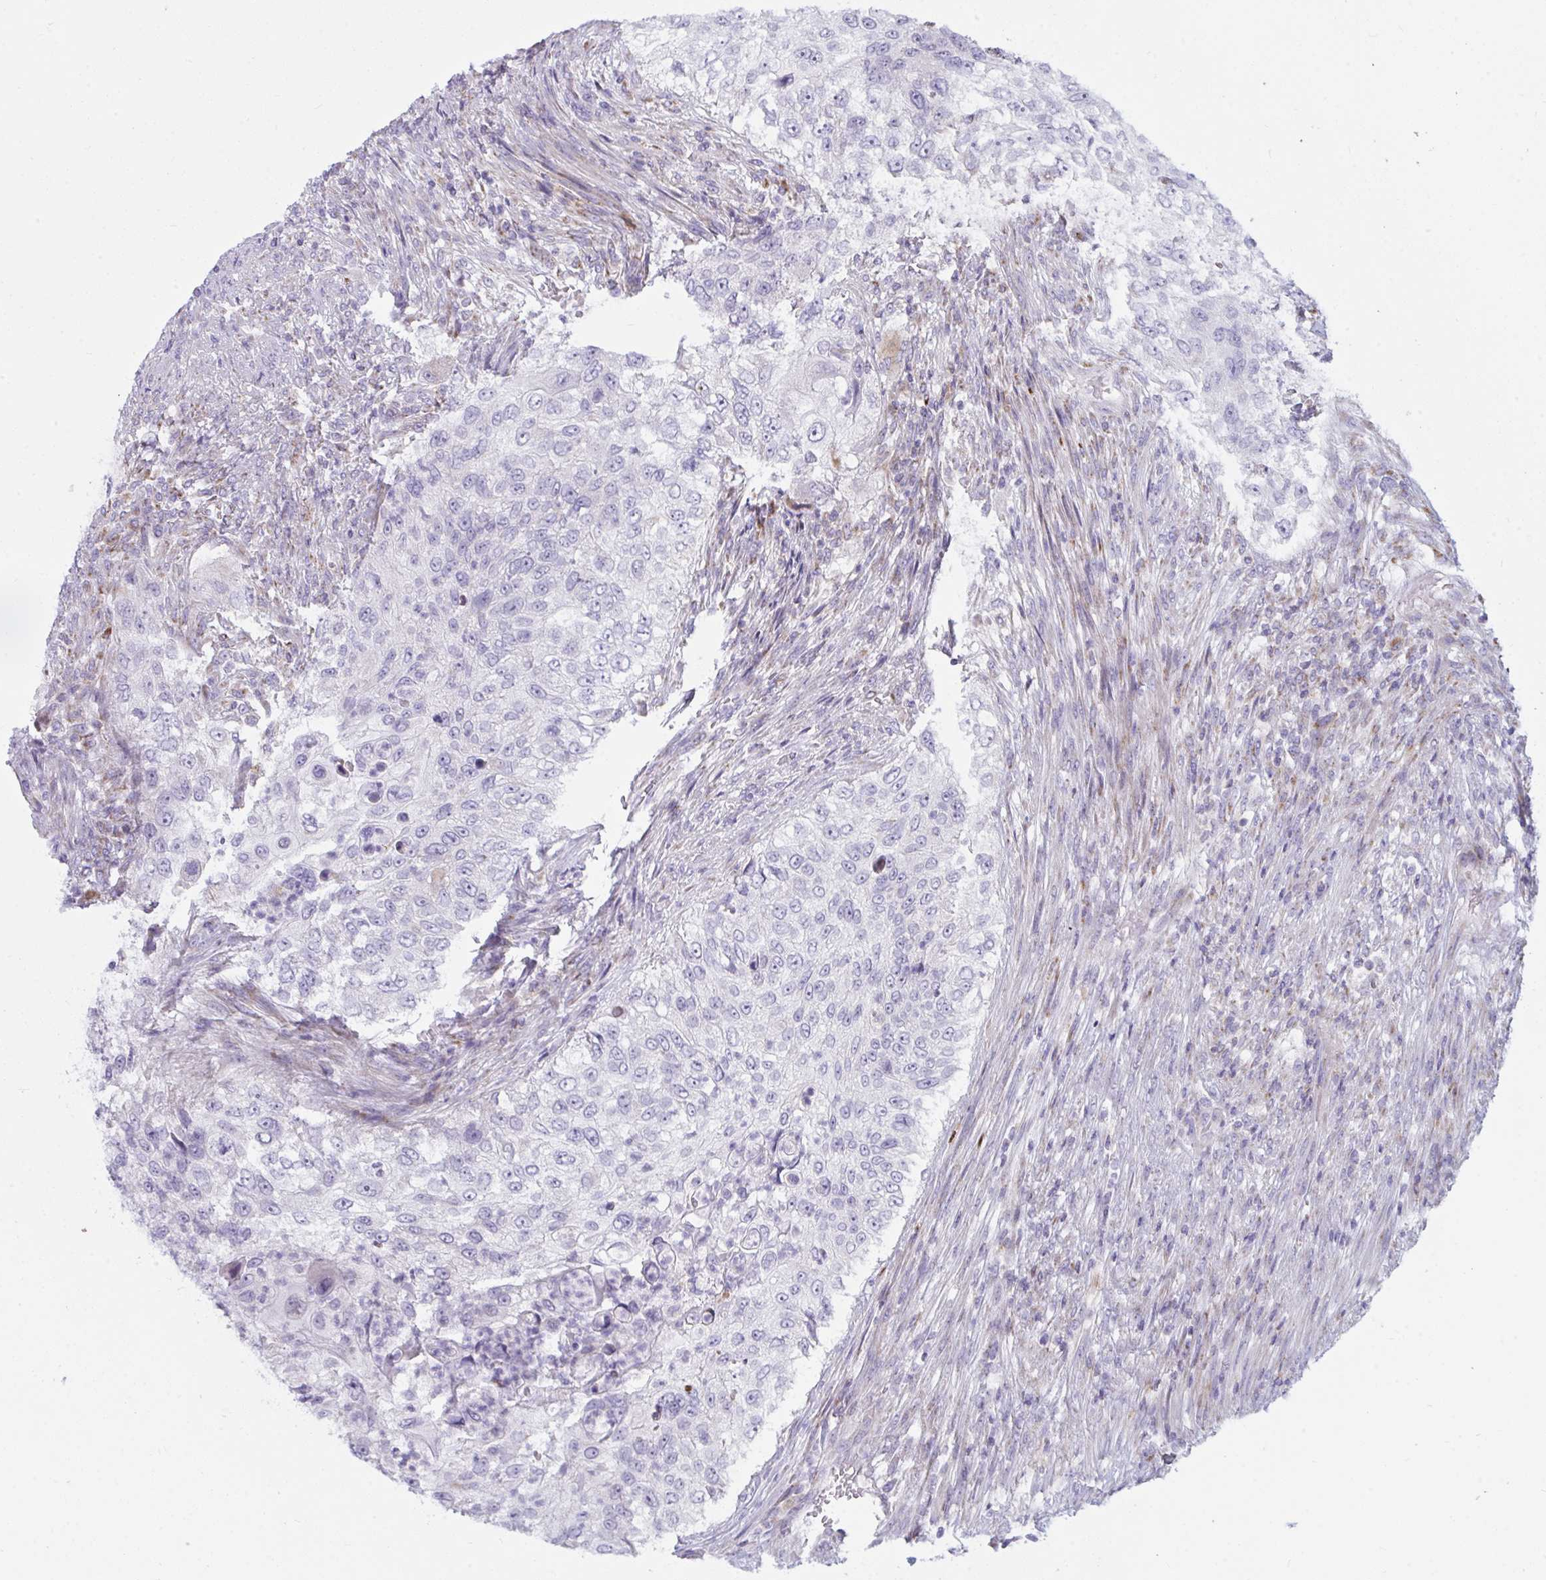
{"staining": {"intensity": "negative", "quantity": "none", "location": "none"}, "tissue": "urothelial cancer", "cell_type": "Tumor cells", "image_type": "cancer", "snomed": [{"axis": "morphology", "description": "Urothelial carcinoma, High grade"}, {"axis": "topography", "description": "Urinary bladder"}], "caption": "Tumor cells are negative for protein expression in human high-grade urothelial carcinoma.", "gene": "ATG9A", "patient": {"sex": "female", "age": 60}}